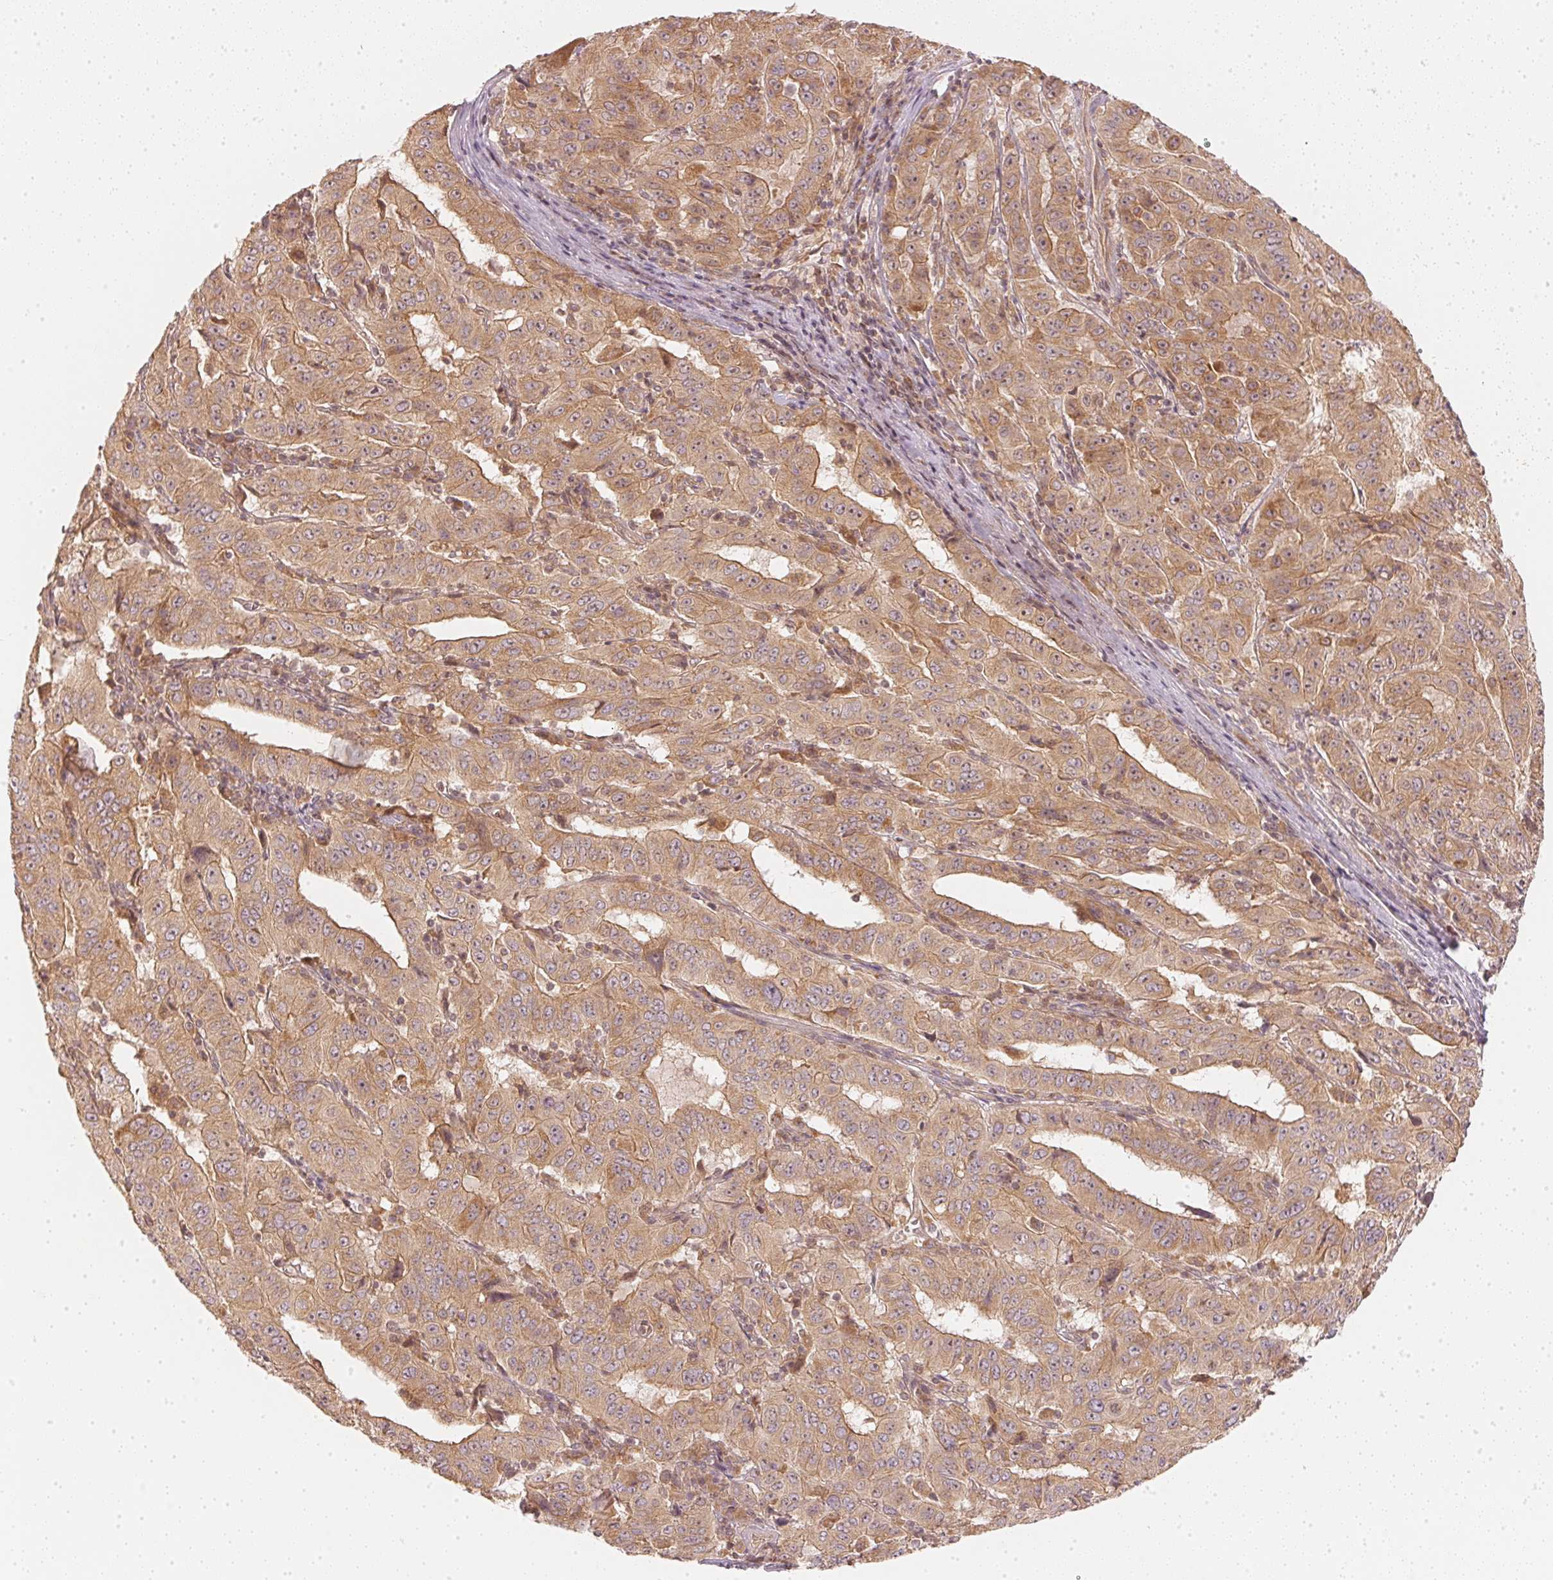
{"staining": {"intensity": "moderate", "quantity": ">75%", "location": "cytoplasmic/membranous"}, "tissue": "pancreatic cancer", "cell_type": "Tumor cells", "image_type": "cancer", "snomed": [{"axis": "morphology", "description": "Adenocarcinoma, NOS"}, {"axis": "topography", "description": "Pancreas"}], "caption": "Protein staining exhibits moderate cytoplasmic/membranous staining in approximately >75% of tumor cells in pancreatic cancer.", "gene": "WDR54", "patient": {"sex": "male", "age": 63}}